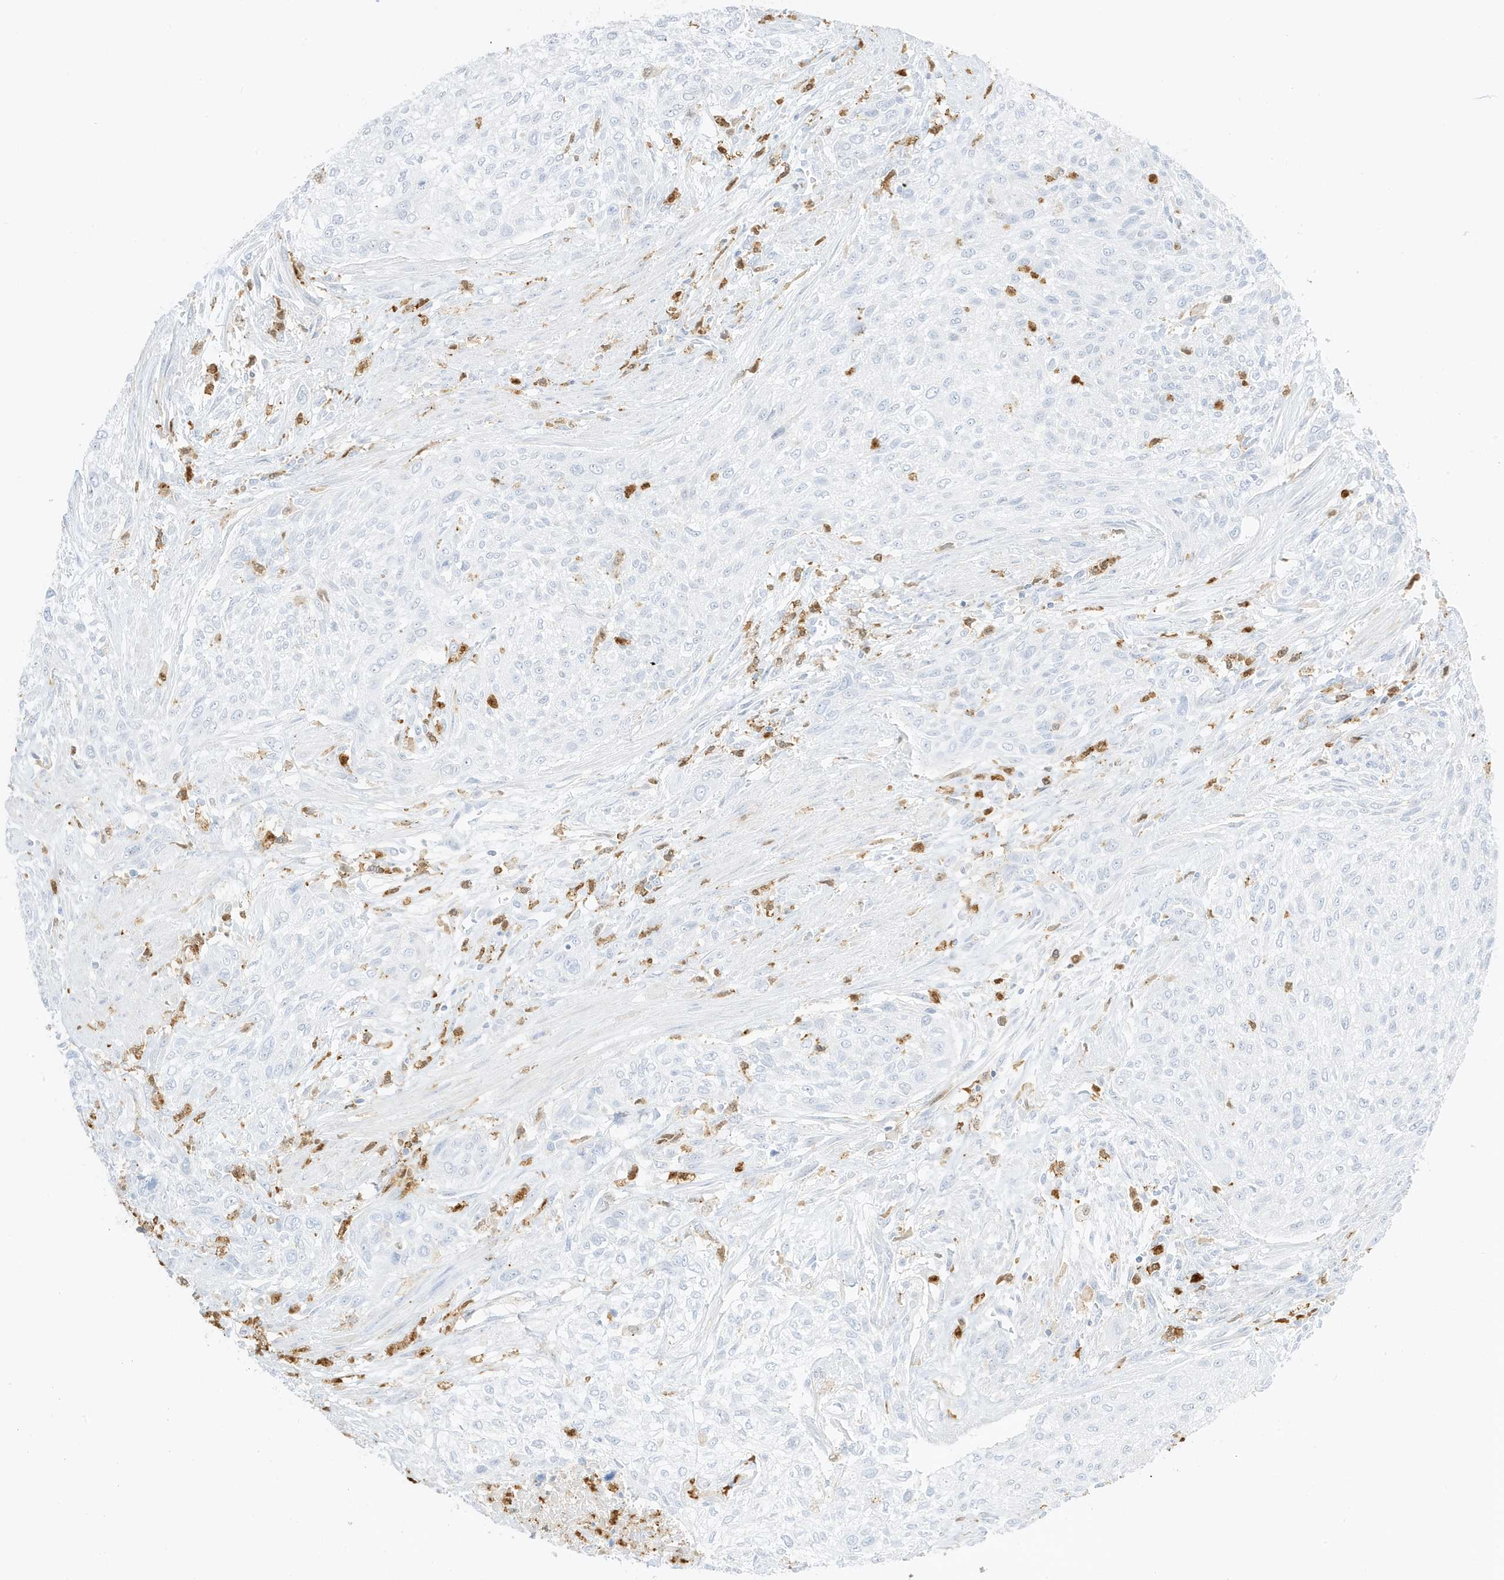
{"staining": {"intensity": "negative", "quantity": "none", "location": "none"}, "tissue": "urothelial cancer", "cell_type": "Tumor cells", "image_type": "cancer", "snomed": [{"axis": "morphology", "description": "Urothelial carcinoma, High grade"}, {"axis": "topography", "description": "Urinary bladder"}], "caption": "Tumor cells show no significant protein positivity in urothelial cancer.", "gene": "GCA", "patient": {"sex": "male", "age": 35}}